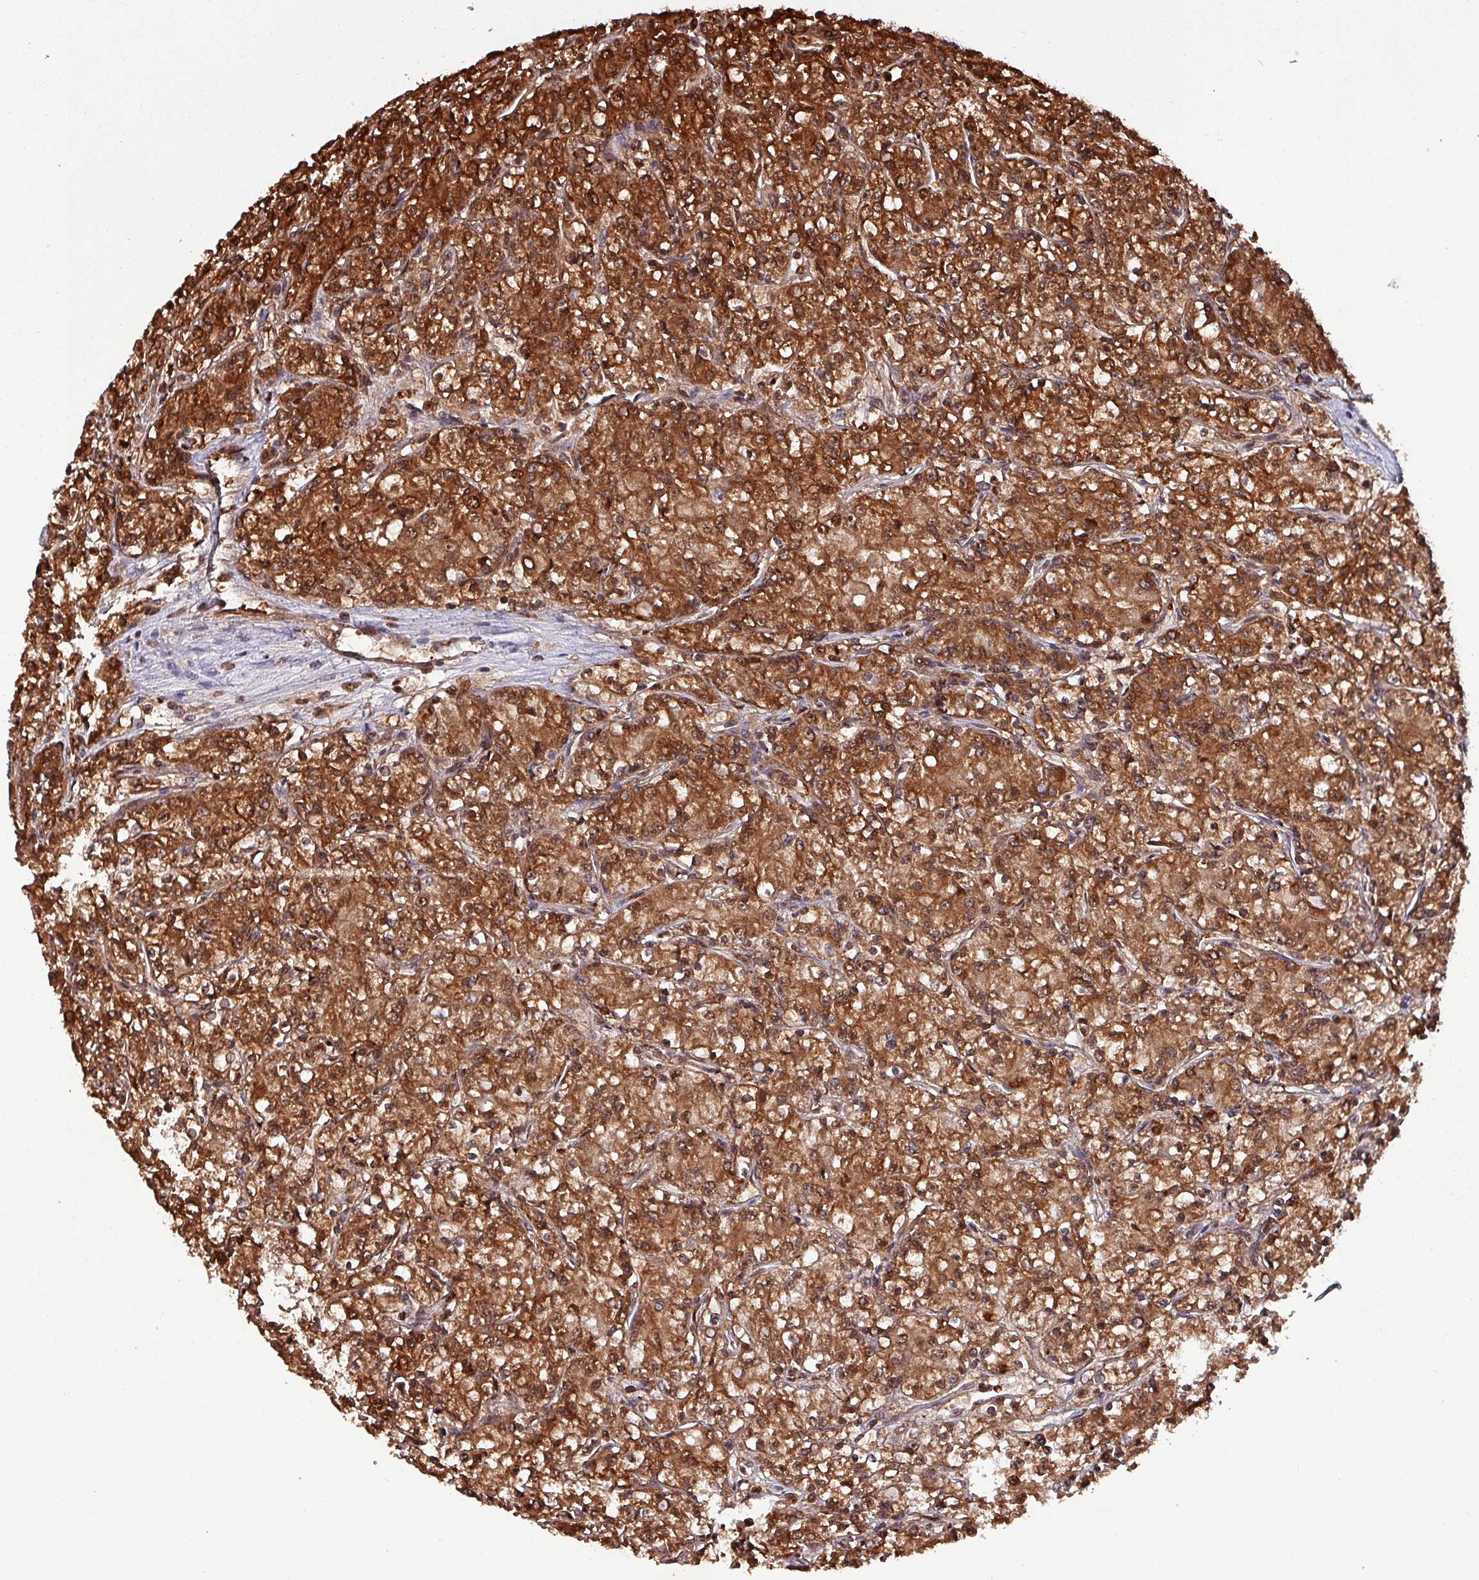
{"staining": {"intensity": "strong", "quantity": ">75%", "location": "cytoplasmic/membranous,nuclear"}, "tissue": "renal cancer", "cell_type": "Tumor cells", "image_type": "cancer", "snomed": [{"axis": "morphology", "description": "Adenocarcinoma, NOS"}, {"axis": "topography", "description": "Kidney"}], "caption": "Renal adenocarcinoma was stained to show a protein in brown. There is high levels of strong cytoplasmic/membranous and nuclear staining in approximately >75% of tumor cells.", "gene": "PSMB8", "patient": {"sex": "female", "age": 59}}